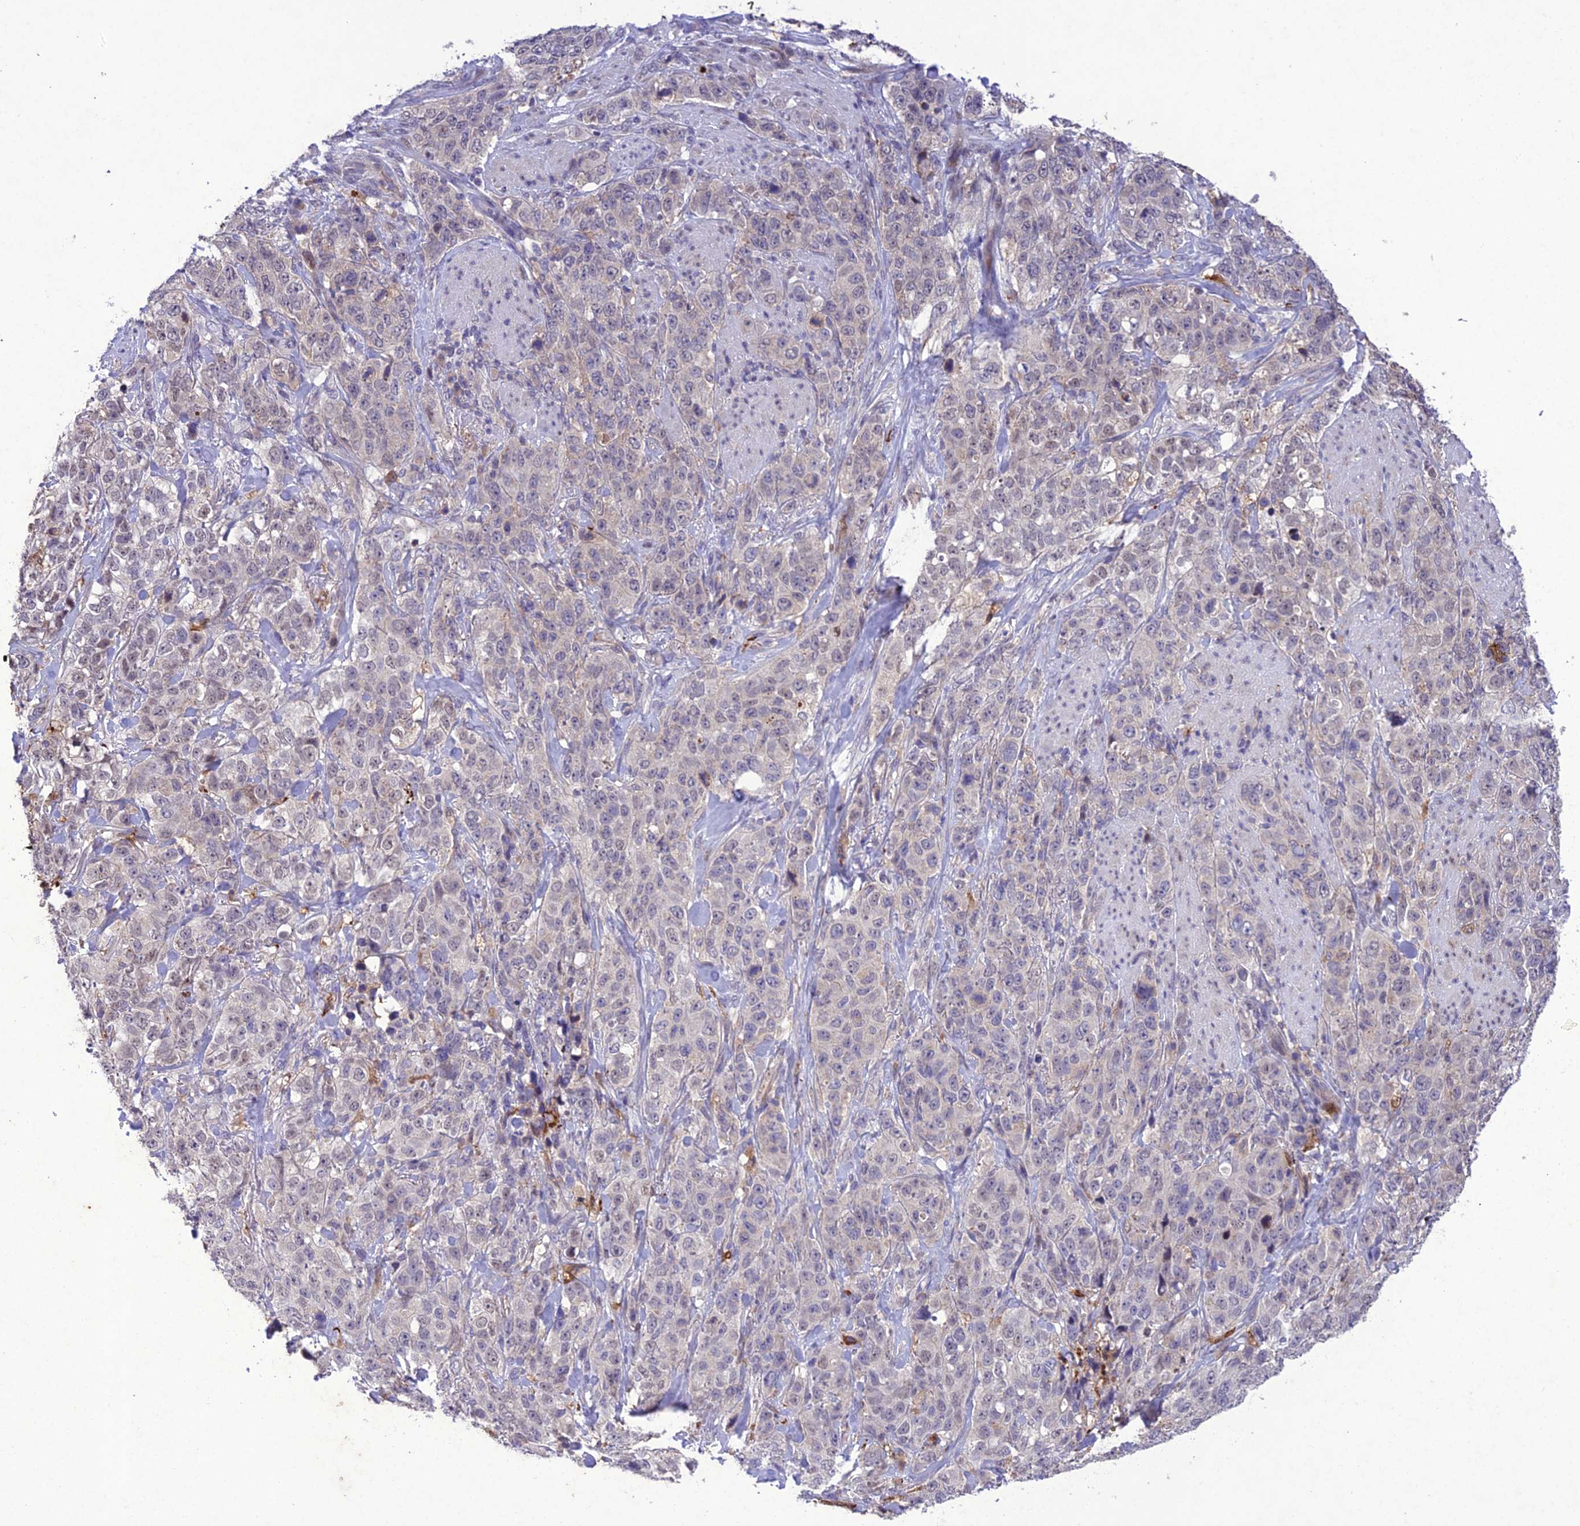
{"staining": {"intensity": "weak", "quantity": "<25%", "location": "cytoplasmic/membranous"}, "tissue": "stomach cancer", "cell_type": "Tumor cells", "image_type": "cancer", "snomed": [{"axis": "morphology", "description": "Adenocarcinoma, NOS"}, {"axis": "topography", "description": "Stomach"}], "caption": "Tumor cells are negative for brown protein staining in stomach adenocarcinoma.", "gene": "ANKRD52", "patient": {"sex": "male", "age": 48}}